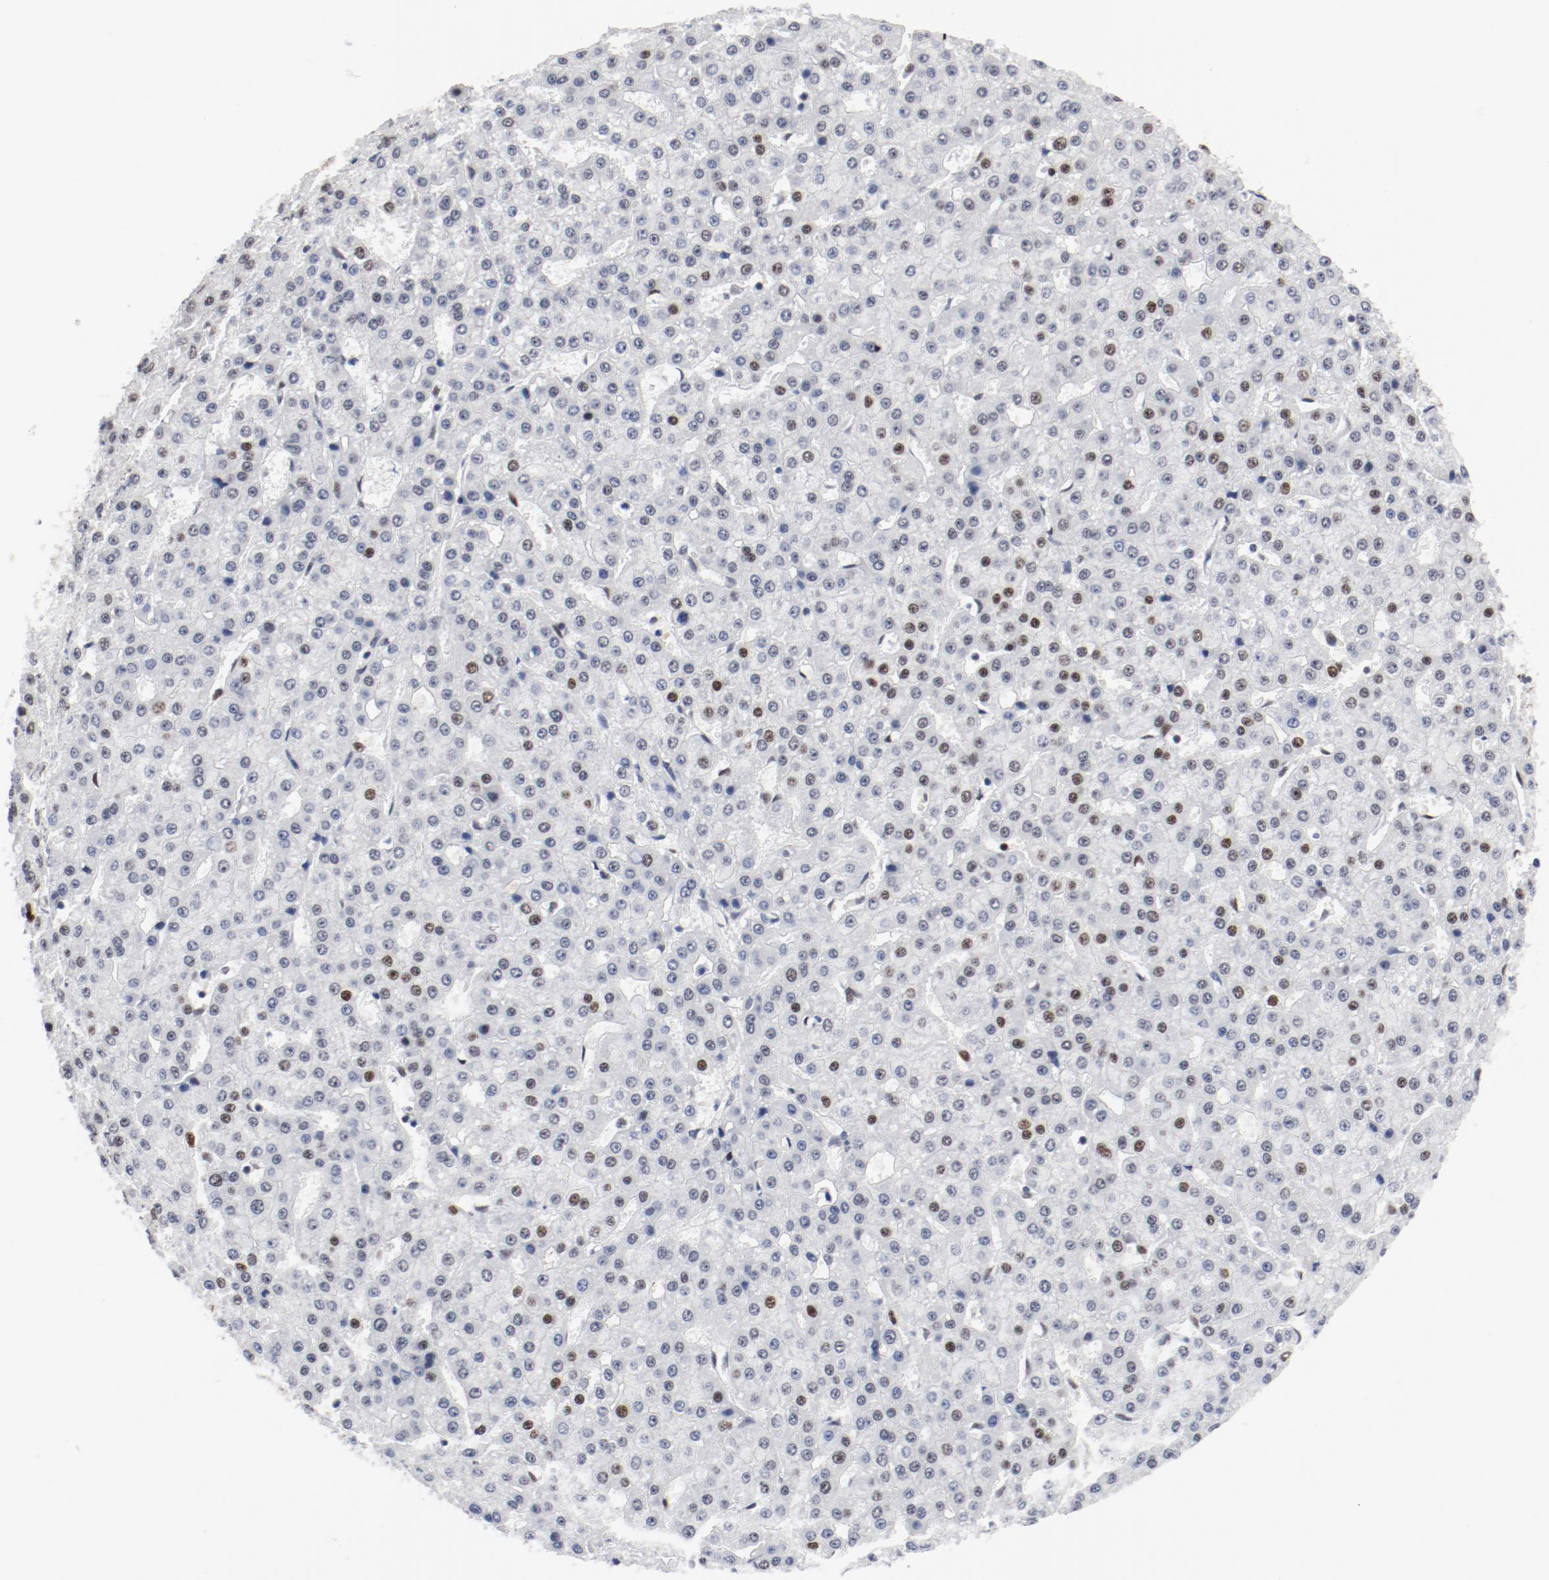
{"staining": {"intensity": "moderate", "quantity": "<25%", "location": "nuclear"}, "tissue": "liver cancer", "cell_type": "Tumor cells", "image_type": "cancer", "snomed": [{"axis": "morphology", "description": "Carcinoma, Hepatocellular, NOS"}, {"axis": "topography", "description": "Liver"}], "caption": "Liver cancer (hepatocellular carcinoma) stained with a brown dye reveals moderate nuclear positive positivity in approximately <25% of tumor cells.", "gene": "POLD1", "patient": {"sex": "male", "age": 47}}